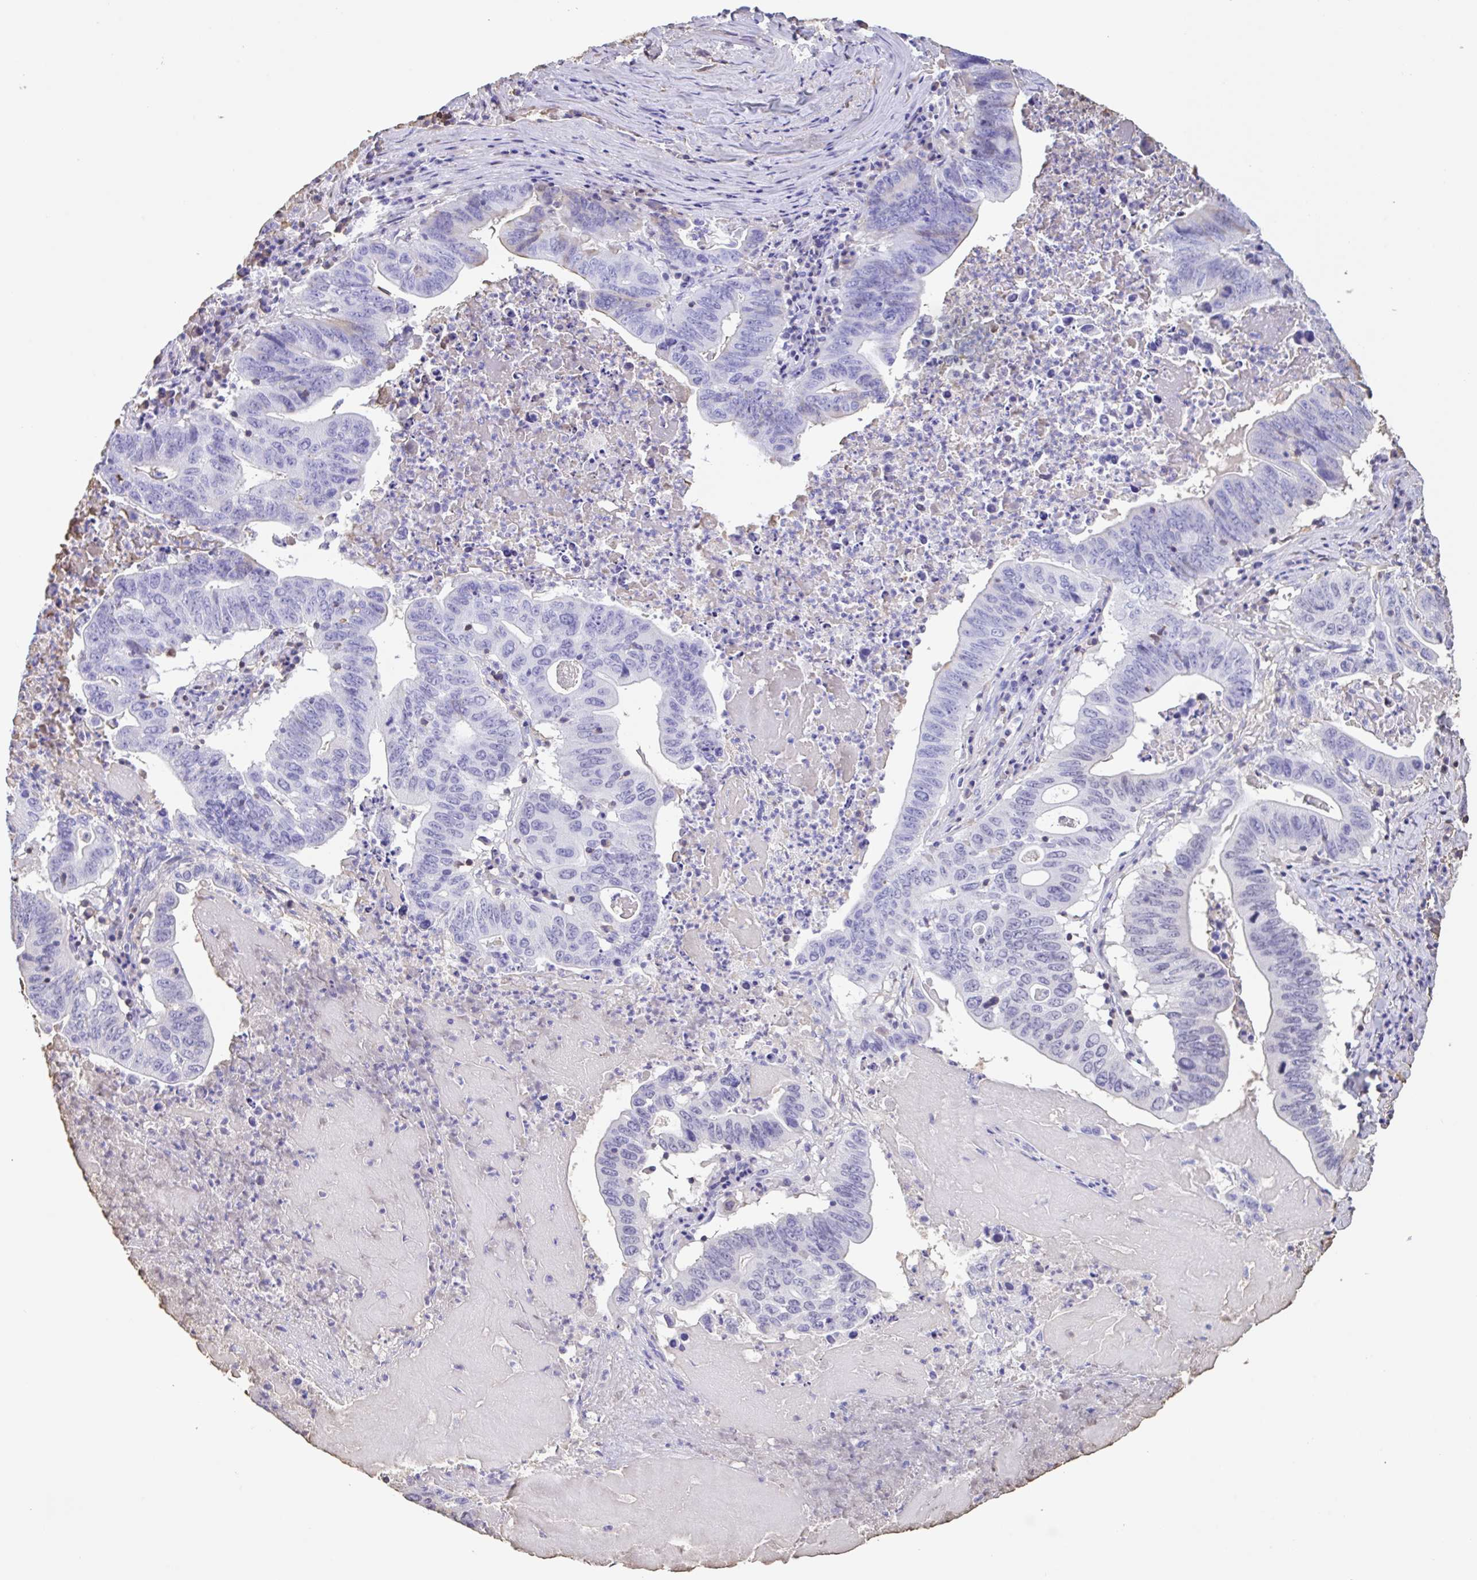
{"staining": {"intensity": "negative", "quantity": "none", "location": "none"}, "tissue": "lung cancer", "cell_type": "Tumor cells", "image_type": "cancer", "snomed": [{"axis": "morphology", "description": "Adenocarcinoma, NOS"}, {"axis": "topography", "description": "Lung"}], "caption": "There is no significant expression in tumor cells of lung adenocarcinoma.", "gene": "HOXC12", "patient": {"sex": "female", "age": 60}}